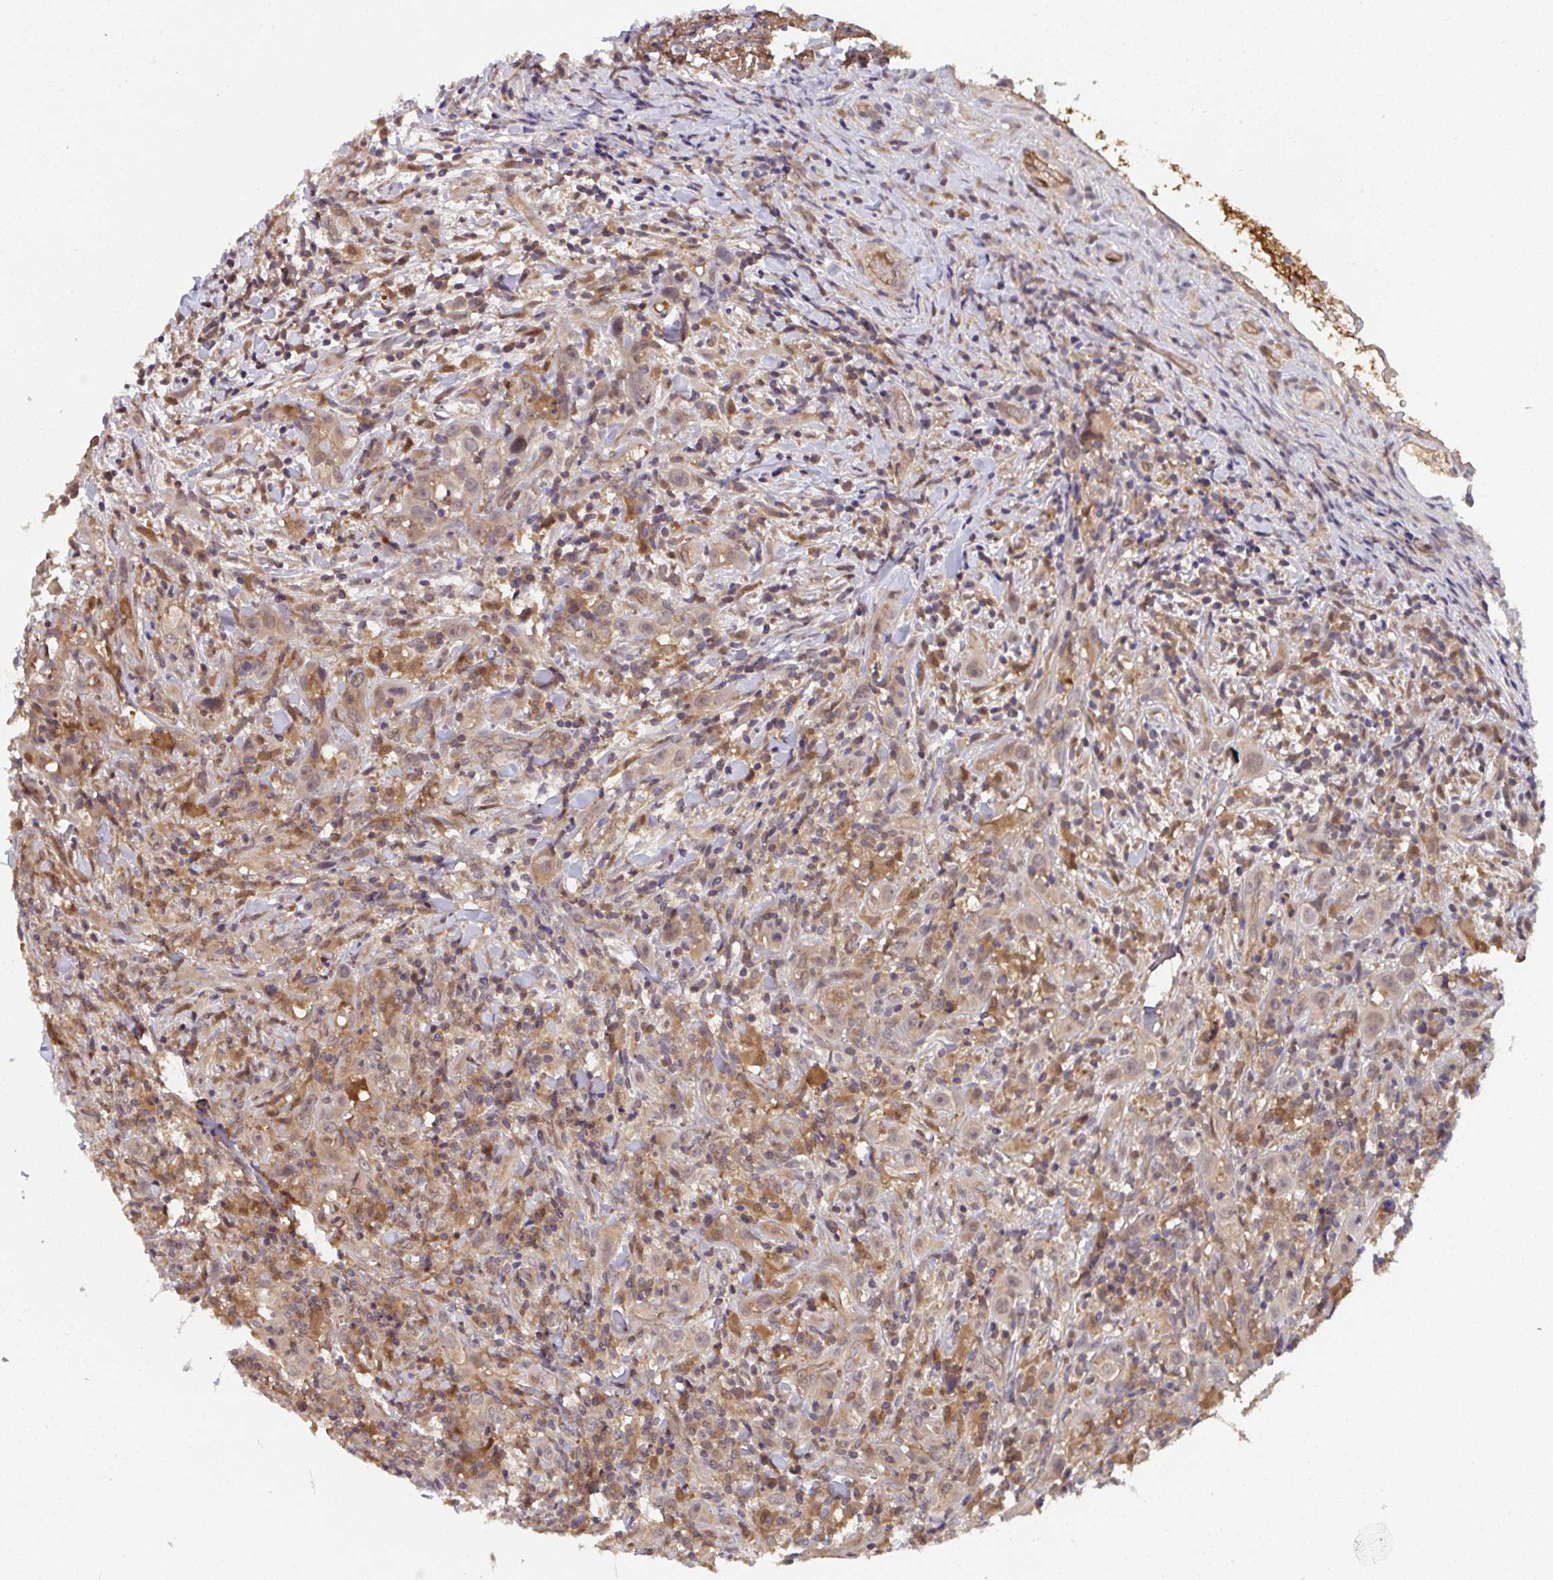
{"staining": {"intensity": "weak", "quantity": "<25%", "location": "cytoplasmic/membranous,nuclear"}, "tissue": "head and neck cancer", "cell_type": "Tumor cells", "image_type": "cancer", "snomed": [{"axis": "morphology", "description": "Squamous cell carcinoma, NOS"}, {"axis": "topography", "description": "Head-Neck"}], "caption": "High power microscopy micrograph of an immunohistochemistry (IHC) image of squamous cell carcinoma (head and neck), revealing no significant staining in tumor cells. (DAB immunohistochemistry (IHC) visualized using brightfield microscopy, high magnification).", "gene": "TIGAR", "patient": {"sex": "female", "age": 95}}